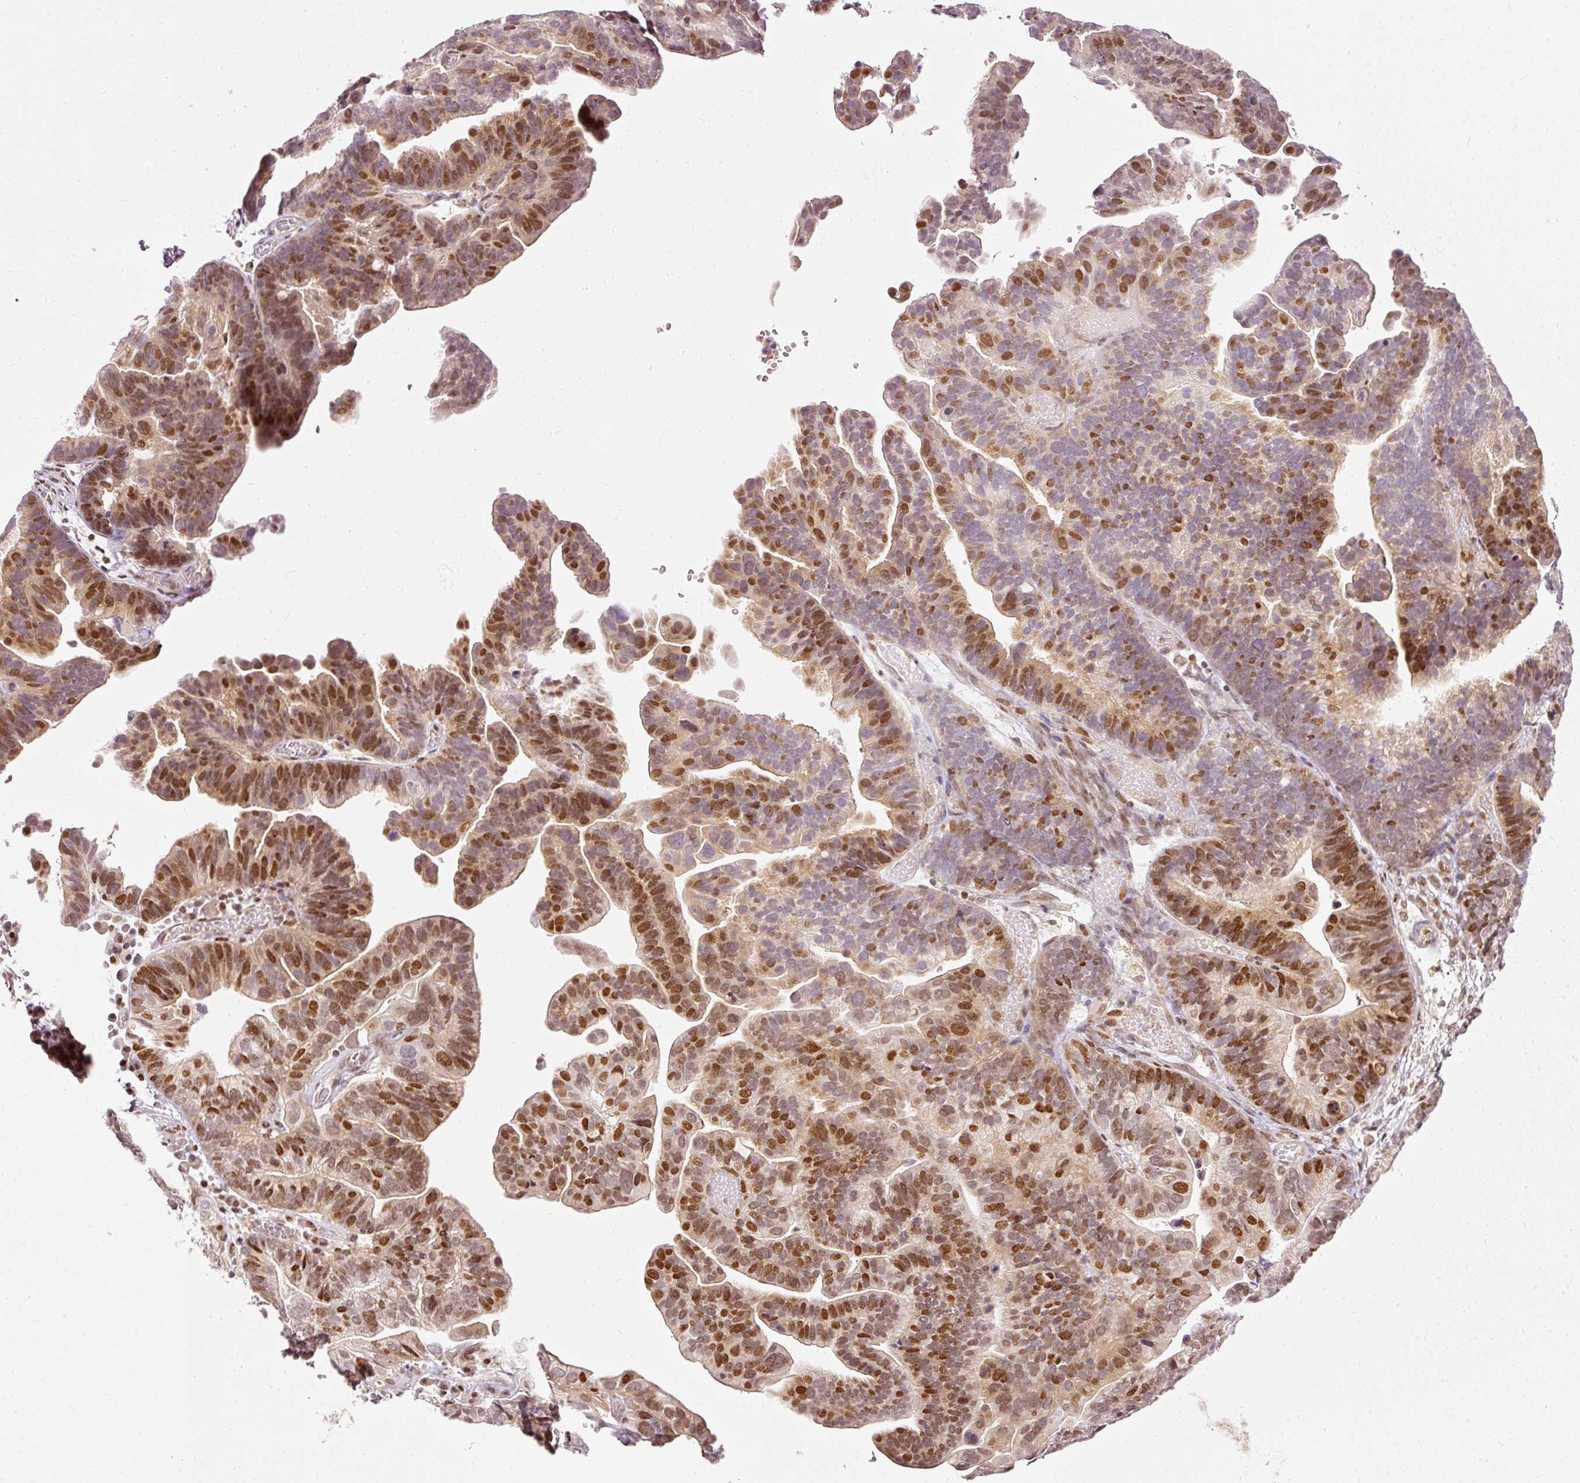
{"staining": {"intensity": "strong", "quantity": "25%-75%", "location": "nuclear"}, "tissue": "ovarian cancer", "cell_type": "Tumor cells", "image_type": "cancer", "snomed": [{"axis": "morphology", "description": "Cystadenocarcinoma, serous, NOS"}, {"axis": "topography", "description": "Ovary"}], "caption": "Serous cystadenocarcinoma (ovarian) tissue reveals strong nuclear expression in approximately 25%-75% of tumor cells, visualized by immunohistochemistry.", "gene": "ZNF778", "patient": {"sex": "female", "age": 56}}